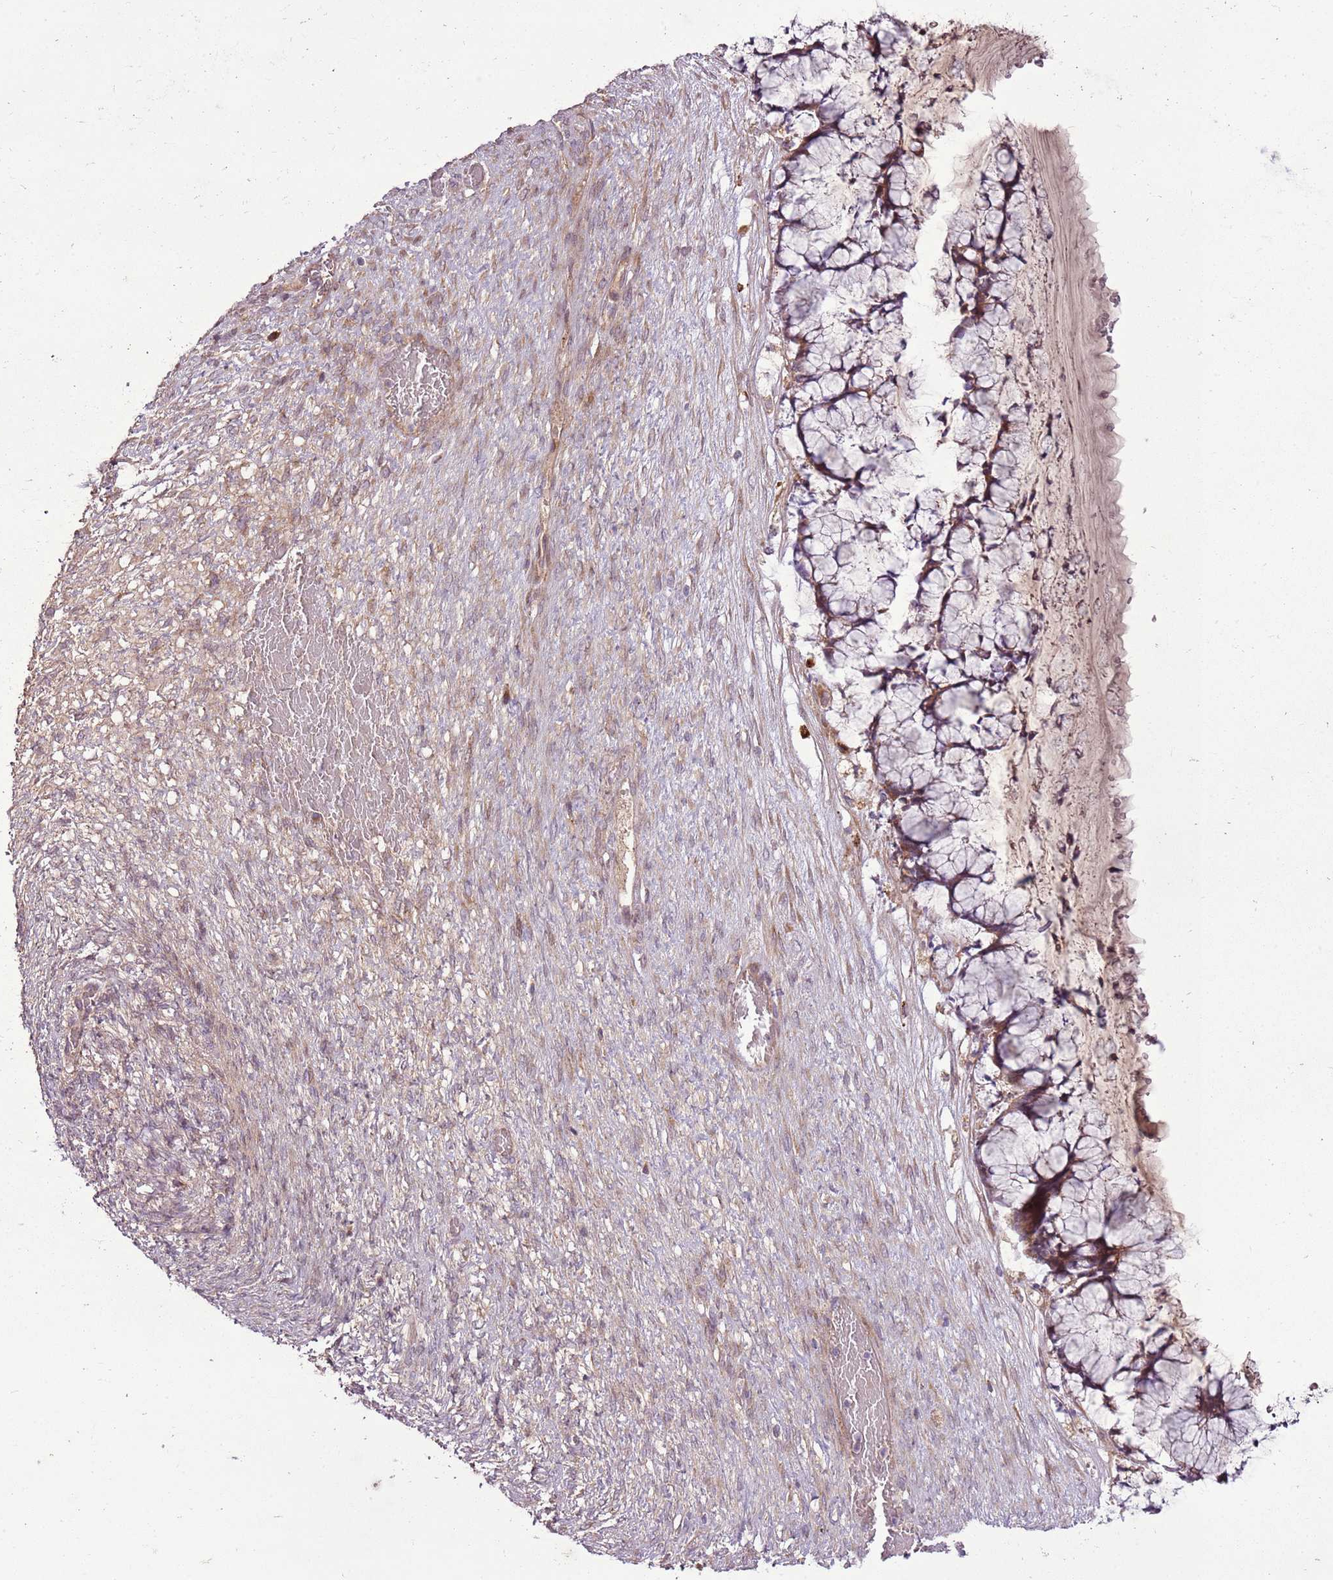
{"staining": {"intensity": "moderate", "quantity": ">75%", "location": "cytoplasmic/membranous"}, "tissue": "ovarian cancer", "cell_type": "Tumor cells", "image_type": "cancer", "snomed": [{"axis": "morphology", "description": "Cystadenocarcinoma, mucinous, NOS"}, {"axis": "topography", "description": "Ovary"}], "caption": "This image demonstrates immunohistochemistry staining of human mucinous cystadenocarcinoma (ovarian), with medium moderate cytoplasmic/membranous expression in approximately >75% of tumor cells.", "gene": "ANKRD24", "patient": {"sex": "female", "age": 42}}